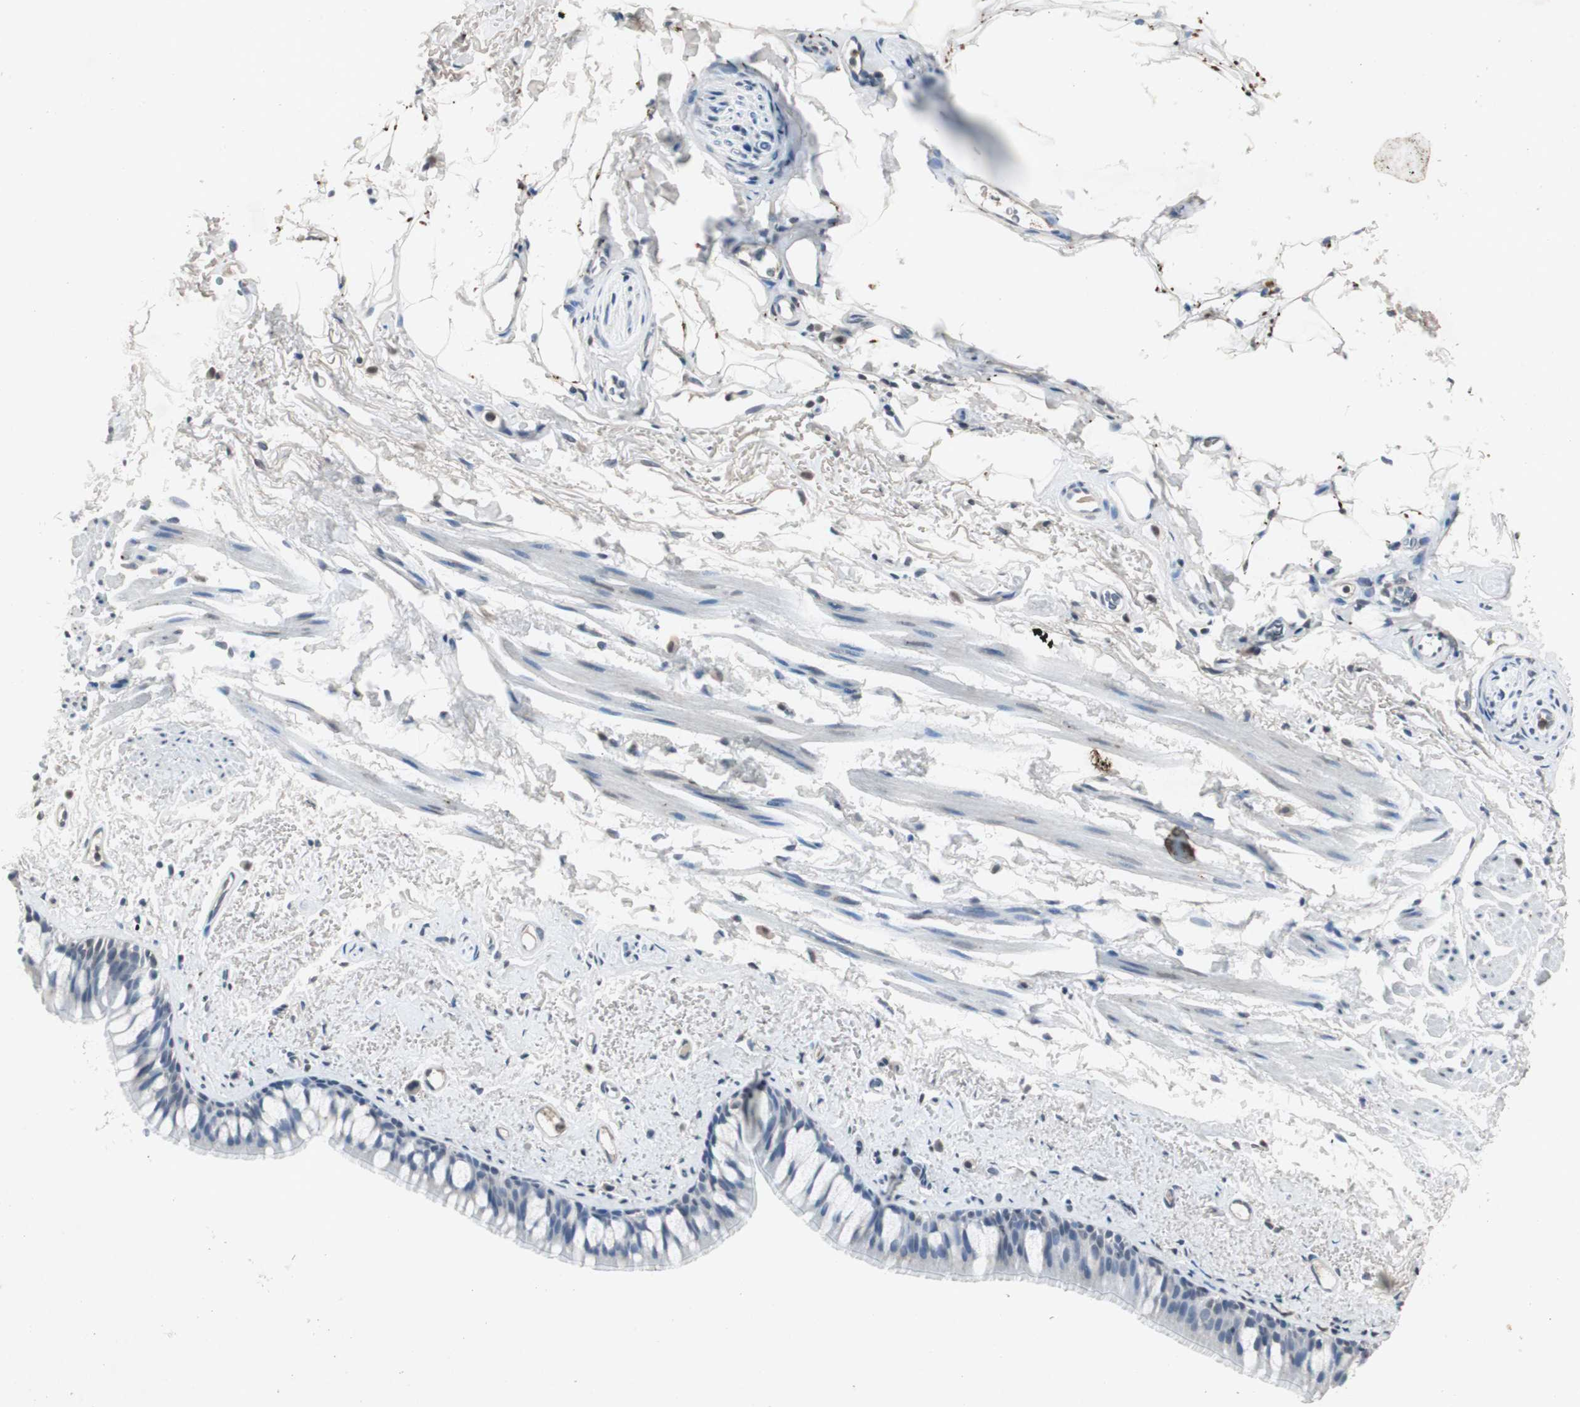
{"staining": {"intensity": "negative", "quantity": "none", "location": "none"}, "tissue": "bronchus", "cell_type": "Respiratory epithelial cells", "image_type": "normal", "snomed": [{"axis": "morphology", "description": "Normal tissue, NOS"}, {"axis": "topography", "description": "Bronchus"}], "caption": "This image is of unremarkable bronchus stained with IHC to label a protein in brown with the nuclei are counter-stained blue. There is no staining in respiratory epithelial cells.", "gene": "ADNP2", "patient": {"sex": "female", "age": 73}}